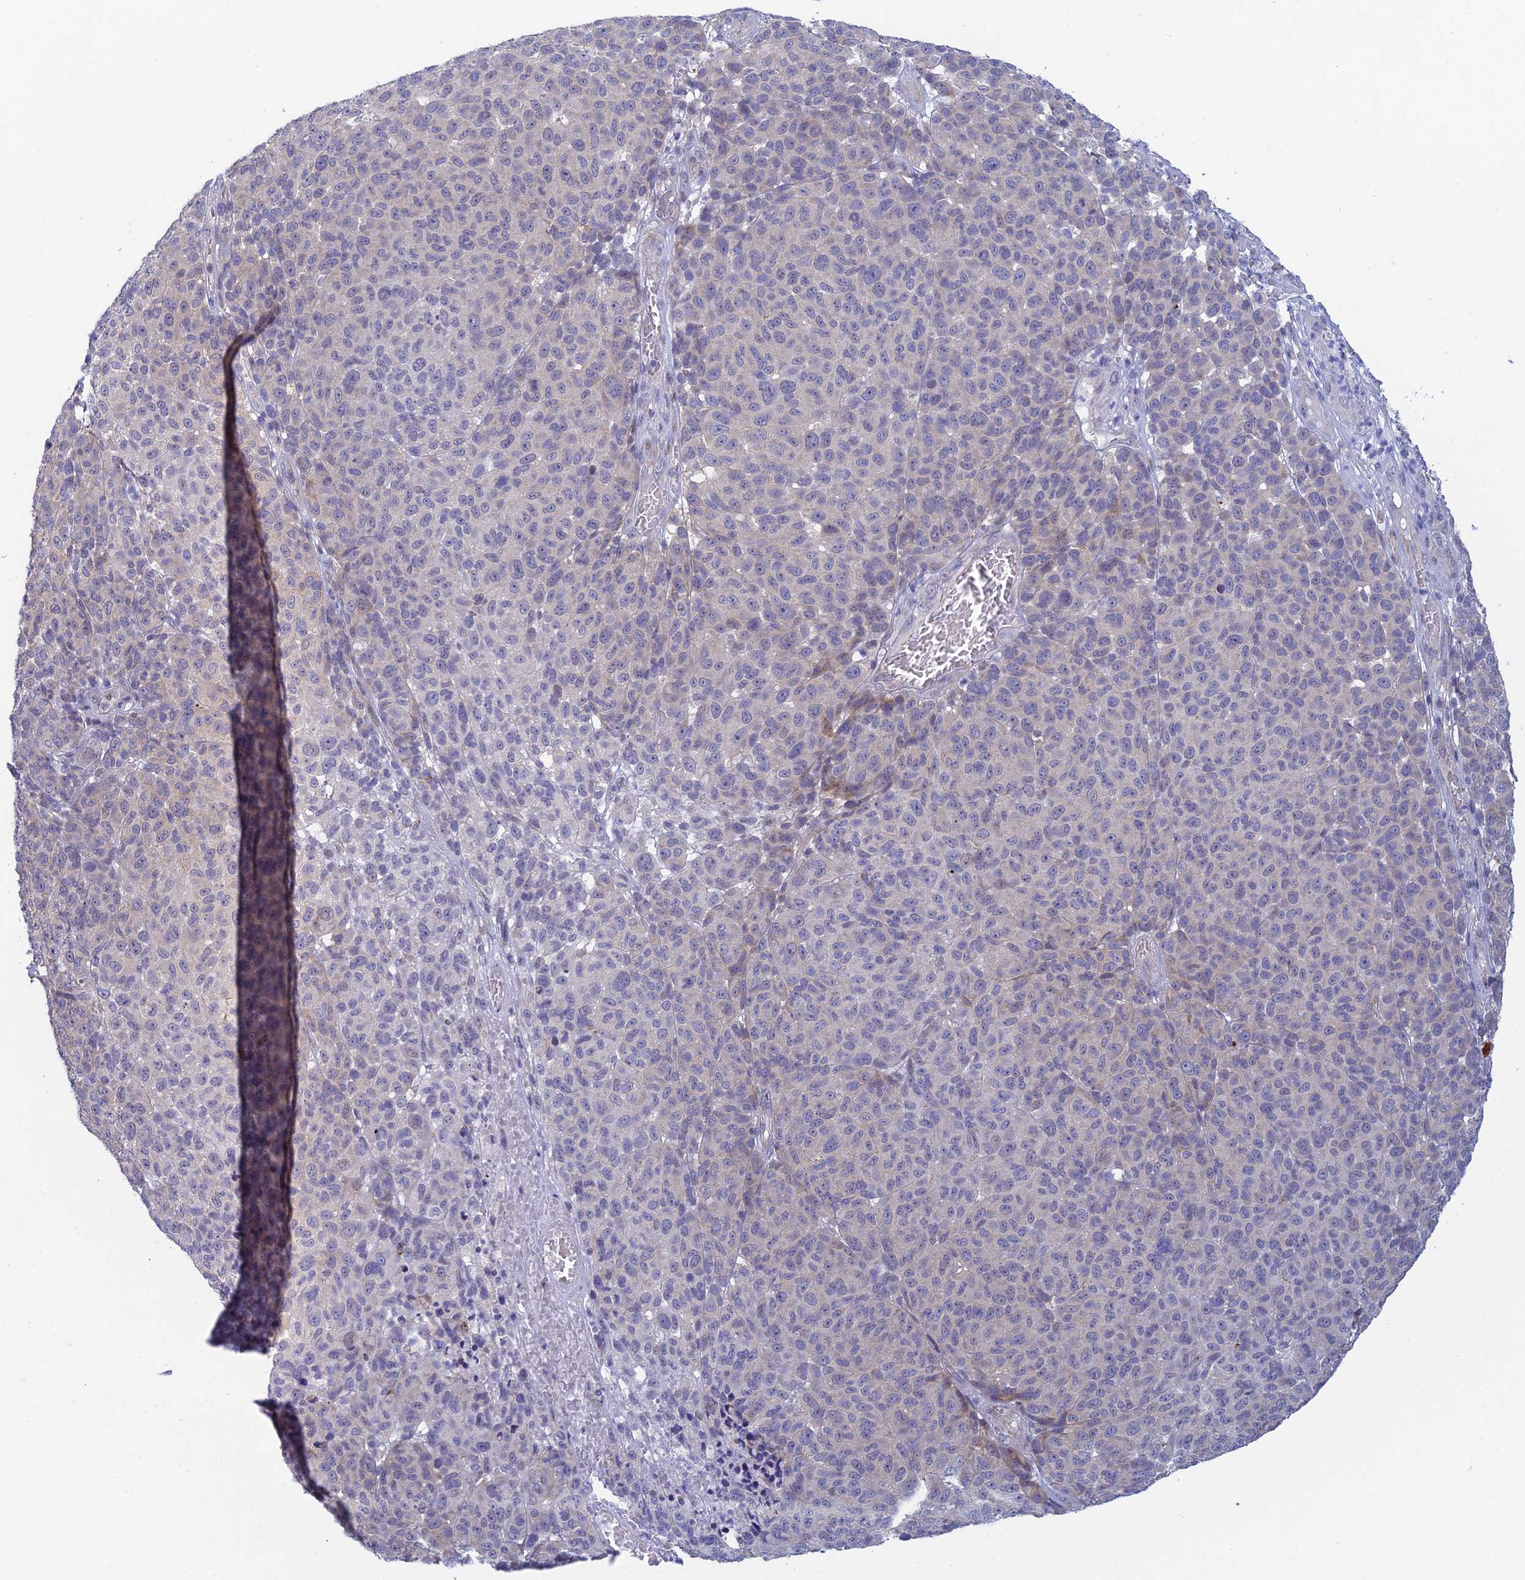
{"staining": {"intensity": "negative", "quantity": "none", "location": "none"}, "tissue": "melanoma", "cell_type": "Tumor cells", "image_type": "cancer", "snomed": [{"axis": "morphology", "description": "Malignant melanoma, NOS"}, {"axis": "topography", "description": "Skin"}], "caption": "High magnification brightfield microscopy of malignant melanoma stained with DAB (3,3'-diaminobenzidine) (brown) and counterstained with hematoxylin (blue): tumor cells show no significant expression.", "gene": "GIPC1", "patient": {"sex": "male", "age": 49}}